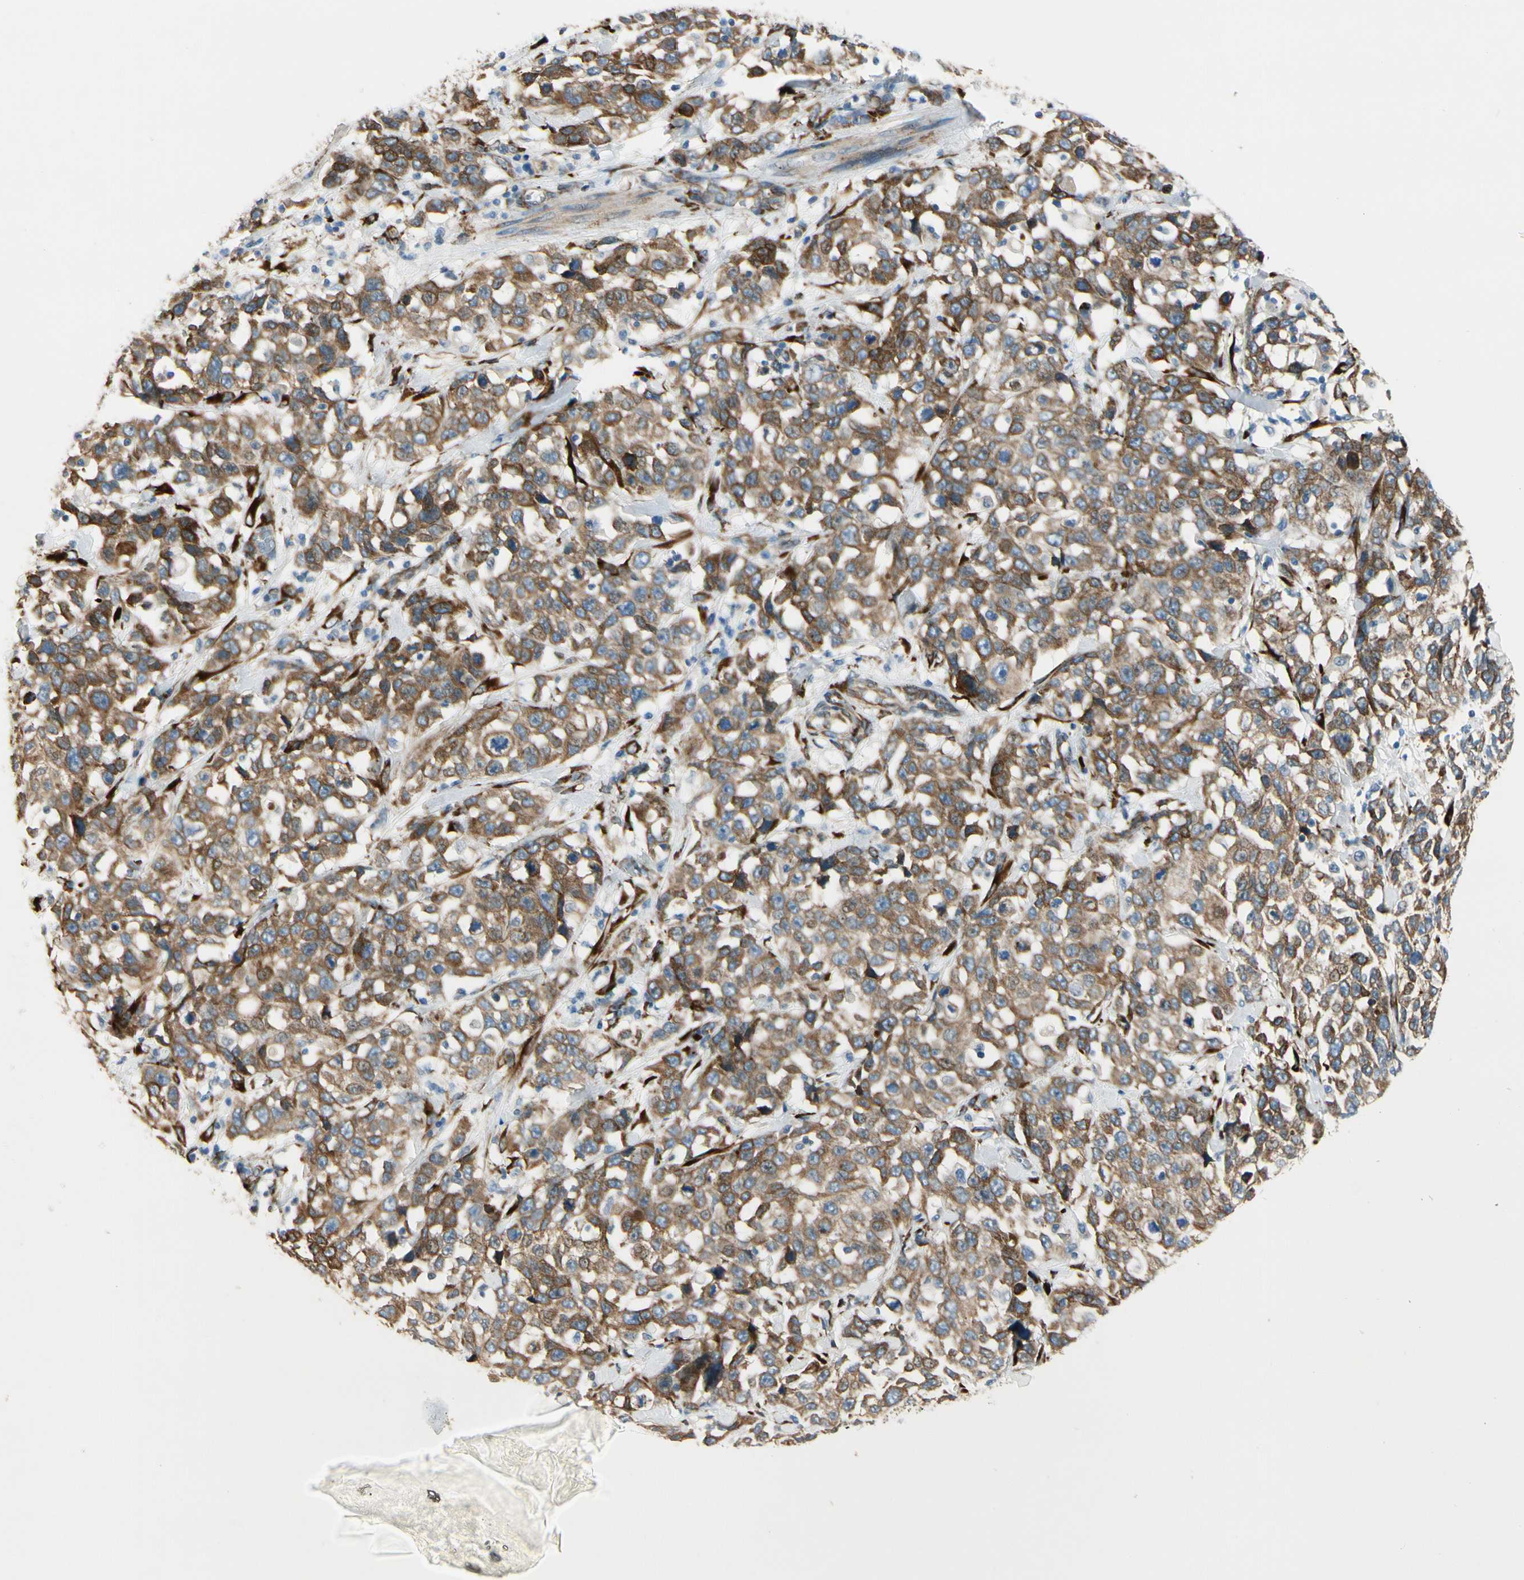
{"staining": {"intensity": "strong", "quantity": ">75%", "location": "cytoplasmic/membranous"}, "tissue": "stomach cancer", "cell_type": "Tumor cells", "image_type": "cancer", "snomed": [{"axis": "morphology", "description": "Normal tissue, NOS"}, {"axis": "morphology", "description": "Adenocarcinoma, NOS"}, {"axis": "topography", "description": "Stomach"}], "caption": "Immunohistochemistry (DAB) staining of stomach adenocarcinoma exhibits strong cytoplasmic/membranous protein staining in about >75% of tumor cells.", "gene": "FKBP7", "patient": {"sex": "male", "age": 48}}